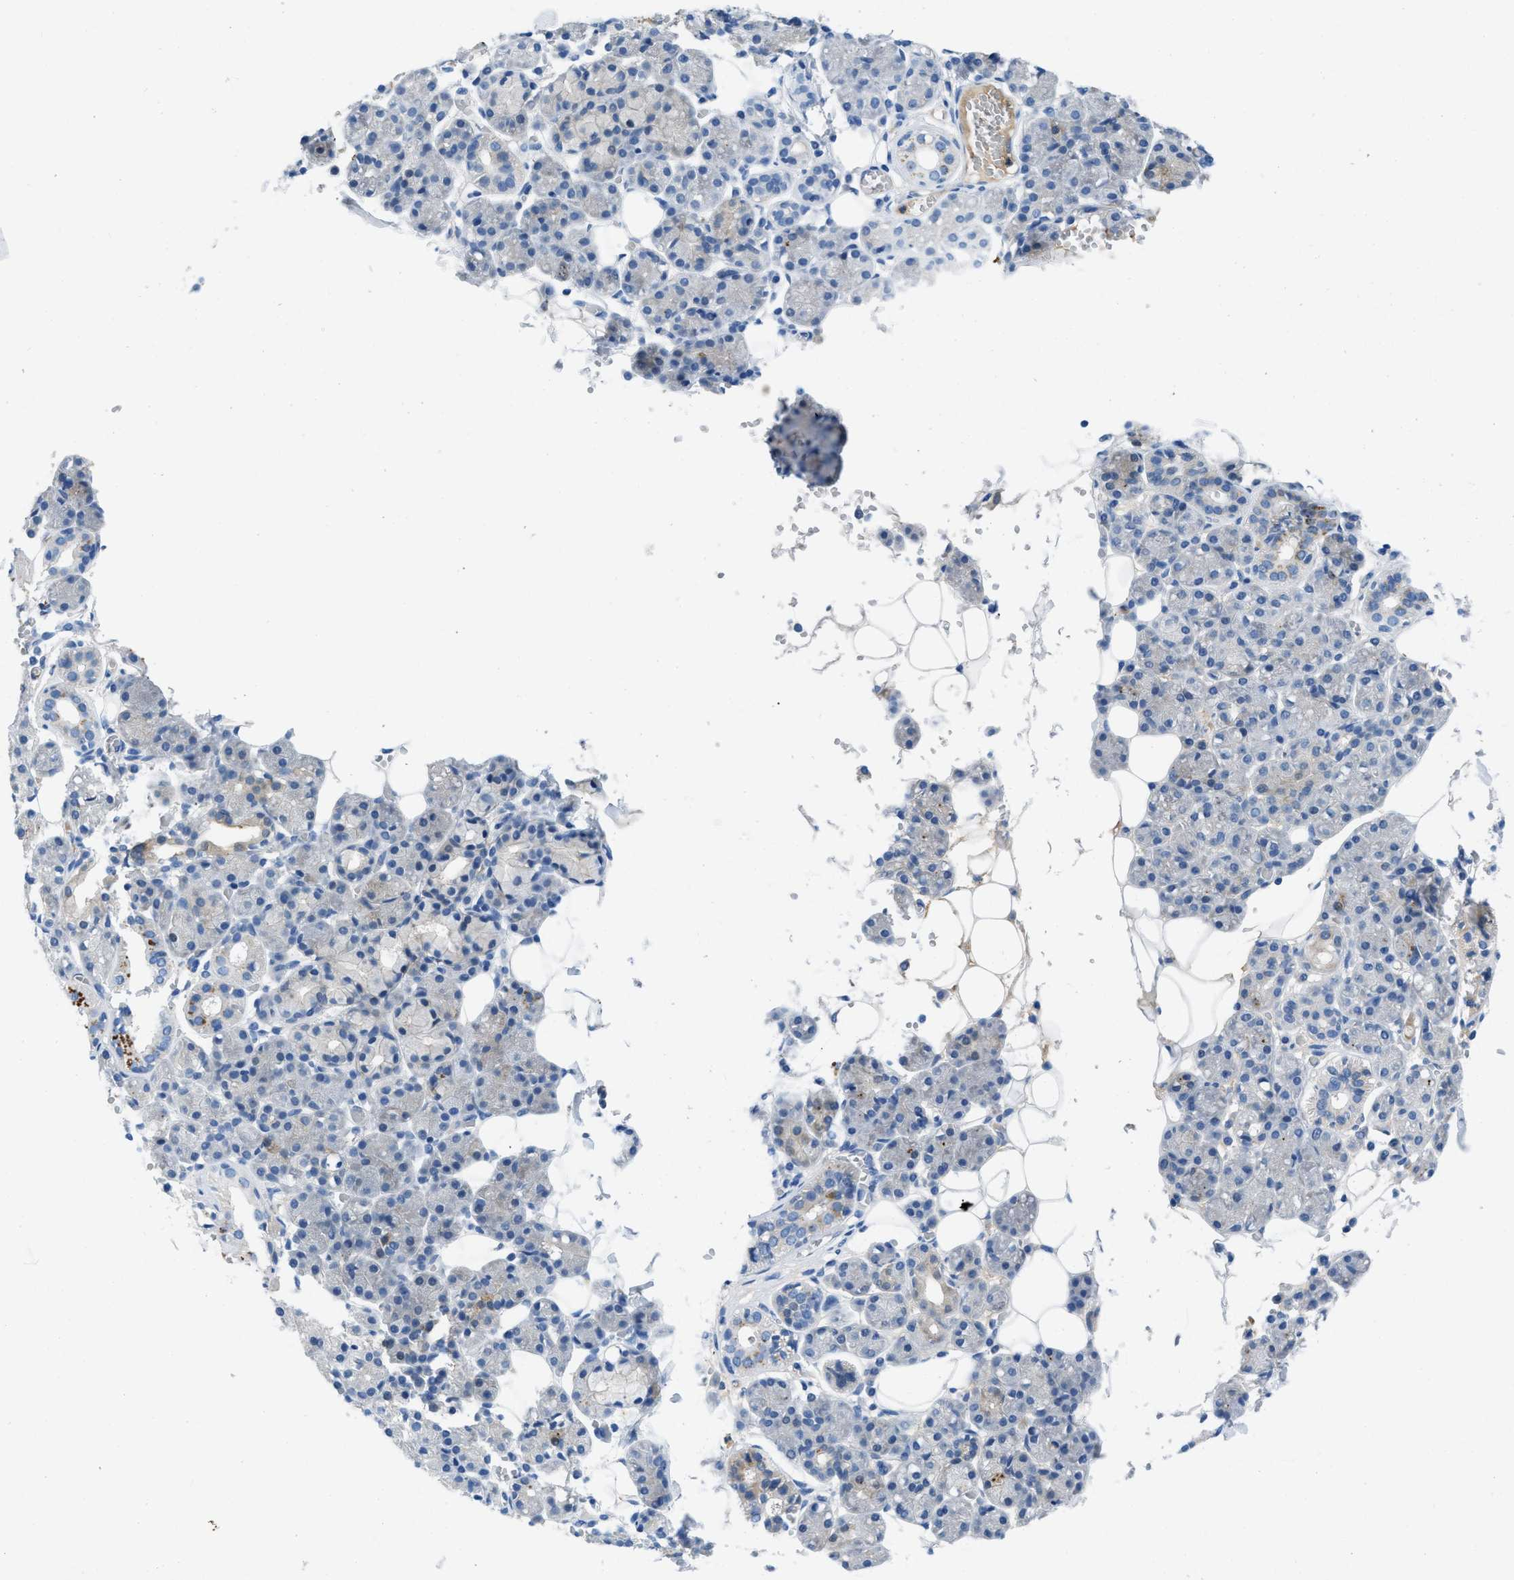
{"staining": {"intensity": "weak", "quantity": "<25%", "location": "cytoplasmic/membranous"}, "tissue": "salivary gland", "cell_type": "Glandular cells", "image_type": "normal", "snomed": [{"axis": "morphology", "description": "Normal tissue, NOS"}, {"axis": "topography", "description": "Salivary gland"}], "caption": "Histopathology image shows no protein staining in glandular cells of benign salivary gland.", "gene": "SPEG", "patient": {"sex": "male", "age": 63}}